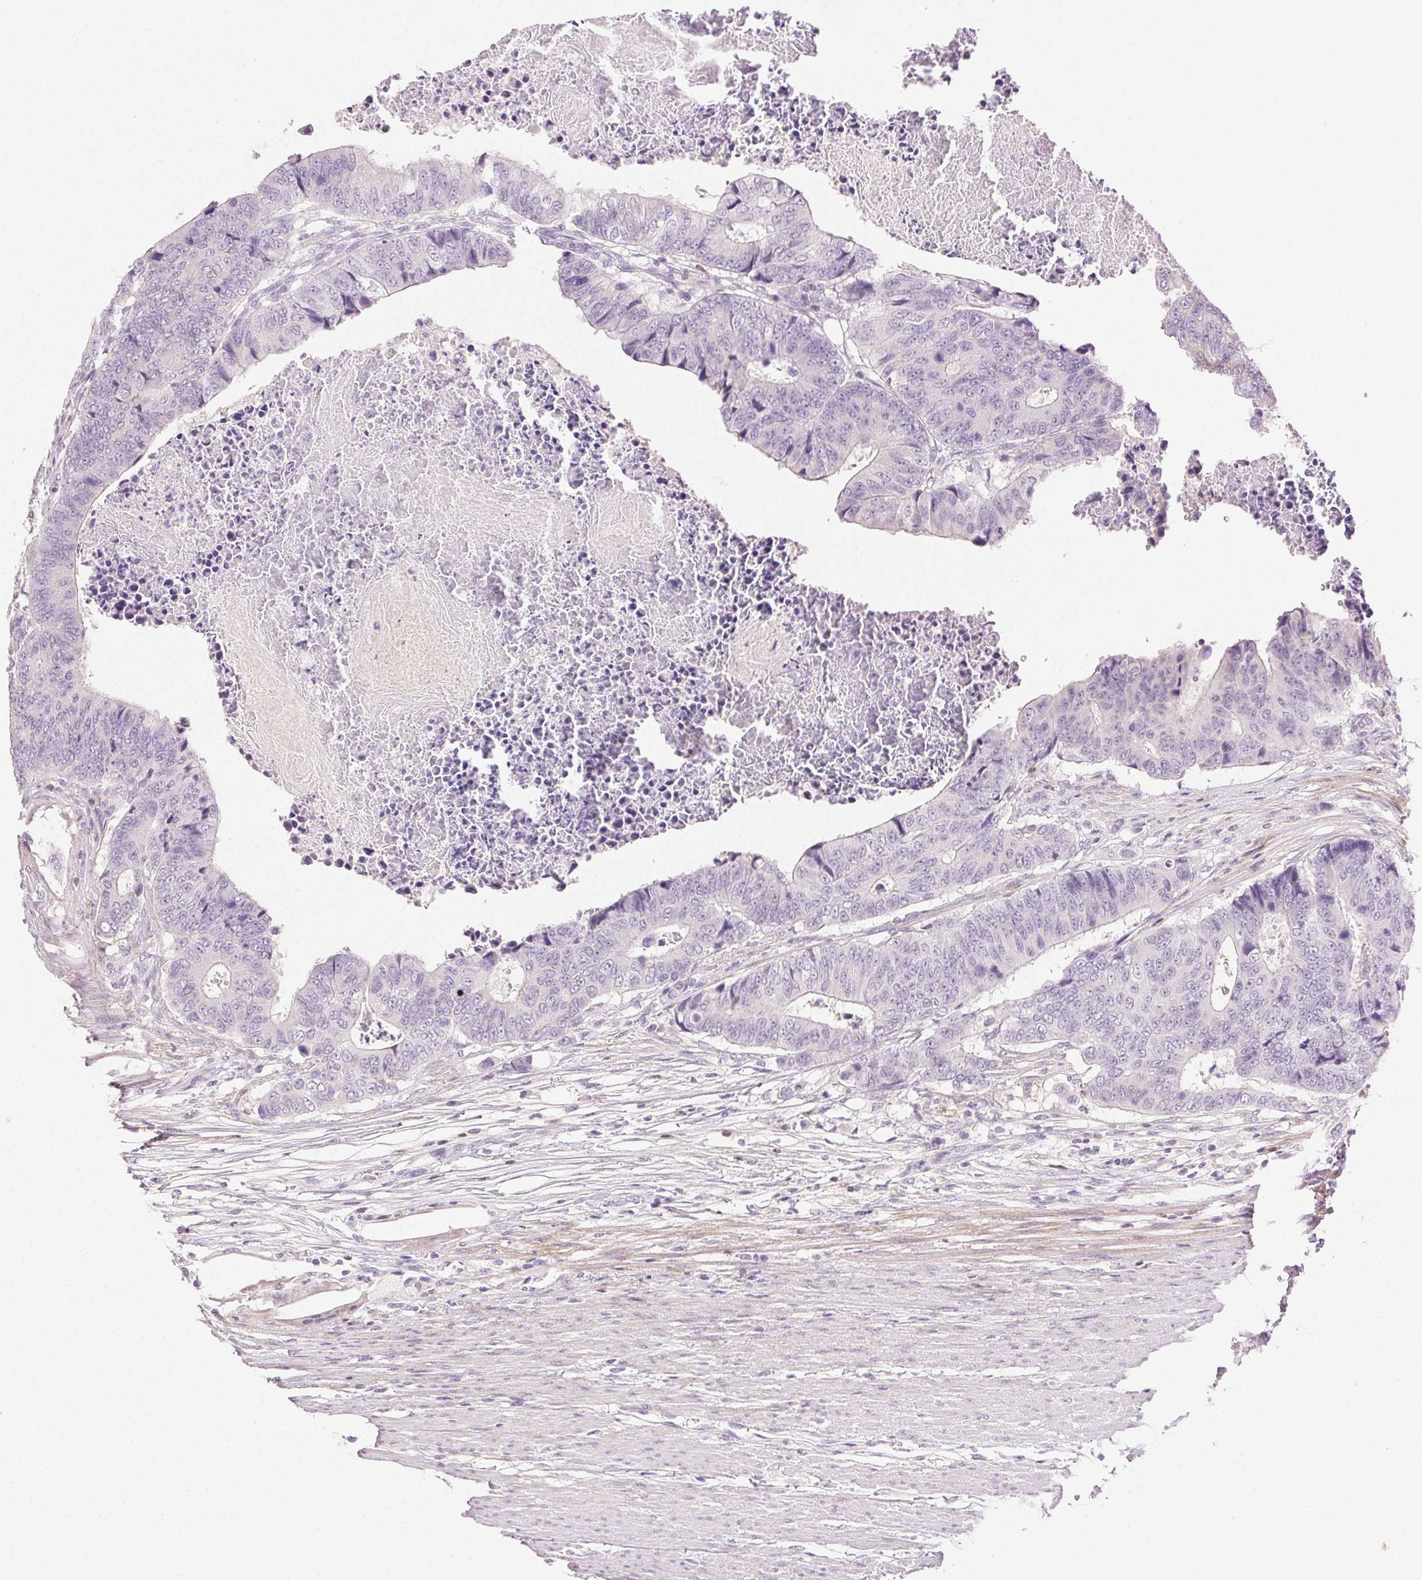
{"staining": {"intensity": "negative", "quantity": "none", "location": "none"}, "tissue": "colorectal cancer", "cell_type": "Tumor cells", "image_type": "cancer", "snomed": [{"axis": "morphology", "description": "Adenocarcinoma, NOS"}, {"axis": "topography", "description": "Colon"}], "caption": "Tumor cells show no significant protein positivity in colorectal cancer.", "gene": "AKAP5", "patient": {"sex": "female", "age": 48}}